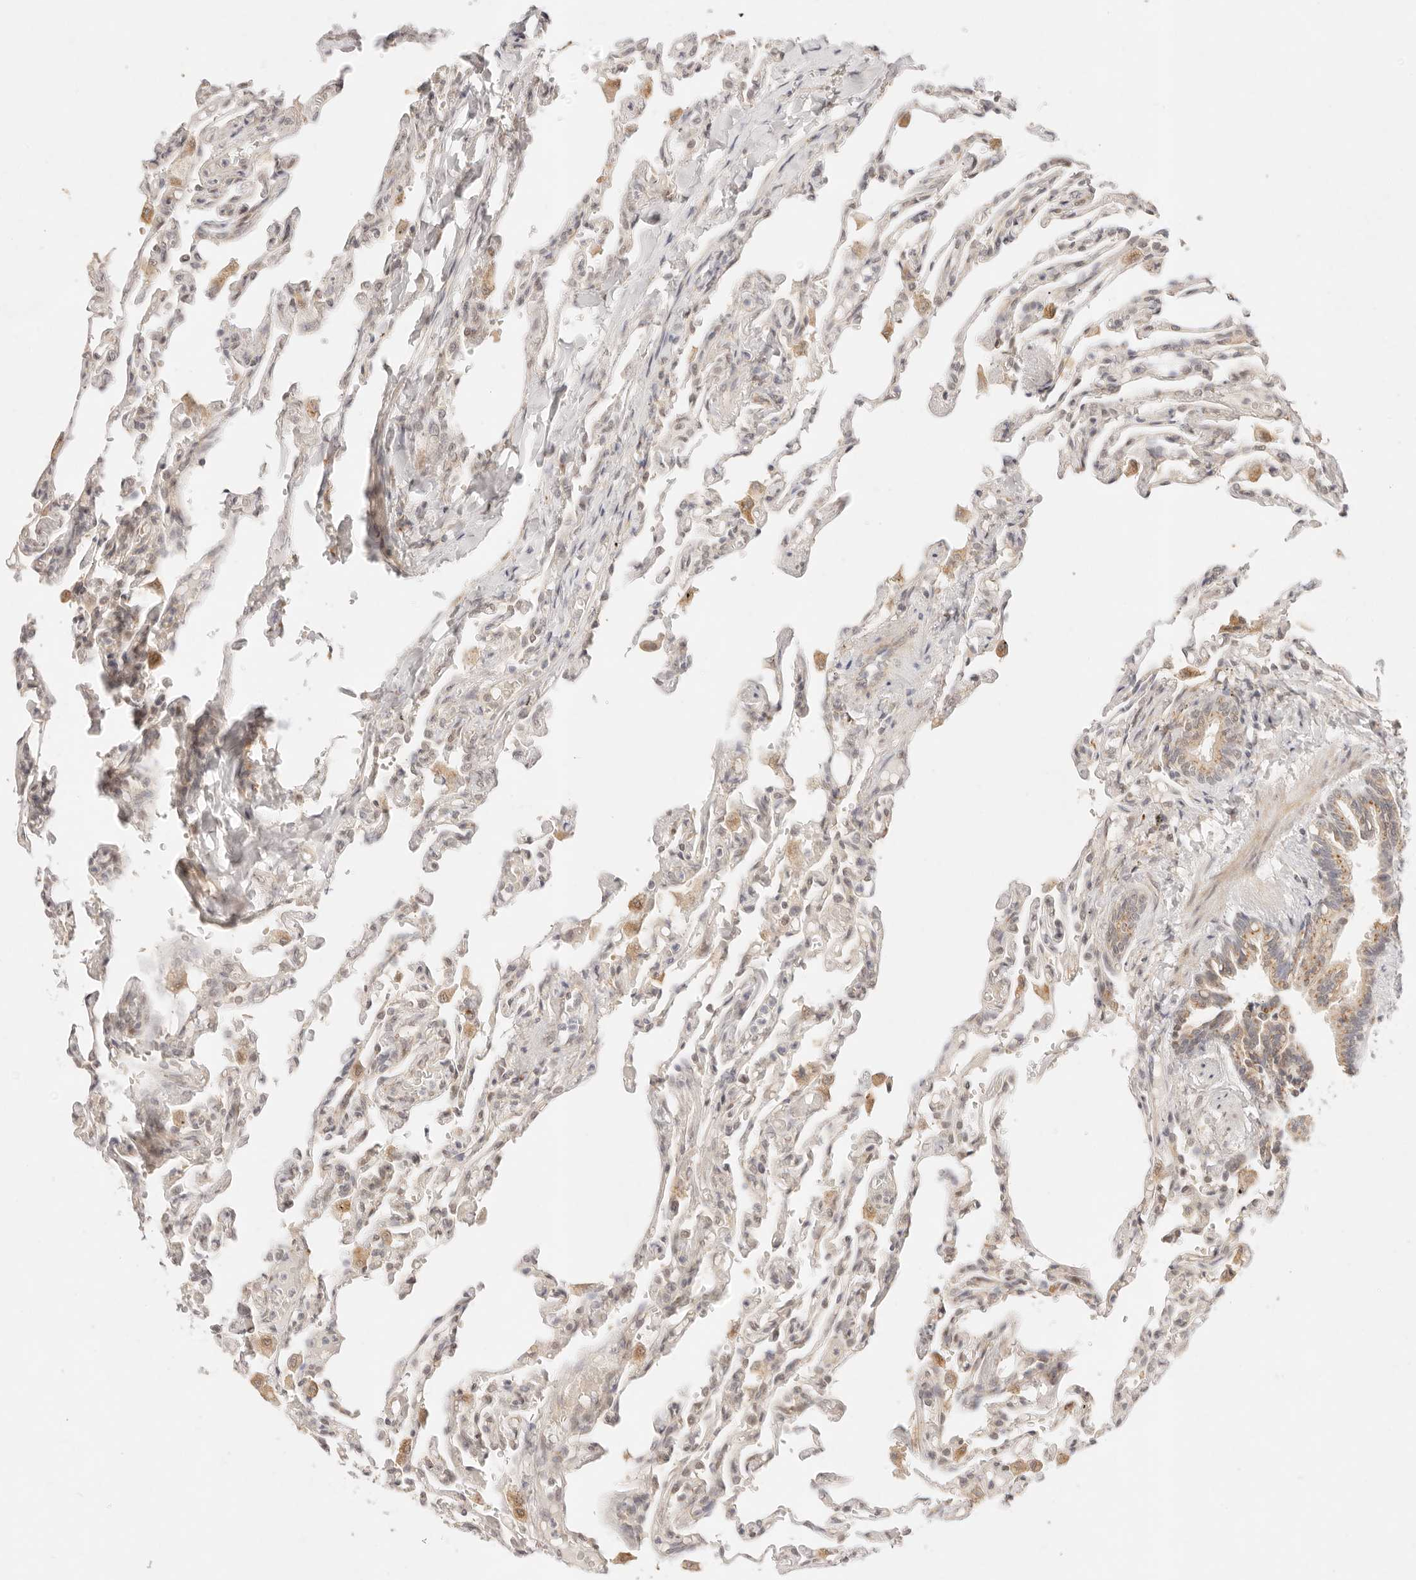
{"staining": {"intensity": "negative", "quantity": "none", "location": "none"}, "tissue": "lung", "cell_type": "Alveolar cells", "image_type": "normal", "snomed": [{"axis": "morphology", "description": "Normal tissue, NOS"}, {"axis": "topography", "description": "Lung"}], "caption": "Immunohistochemical staining of benign lung reveals no significant positivity in alveolar cells.", "gene": "GPR156", "patient": {"sex": "male", "age": 21}}